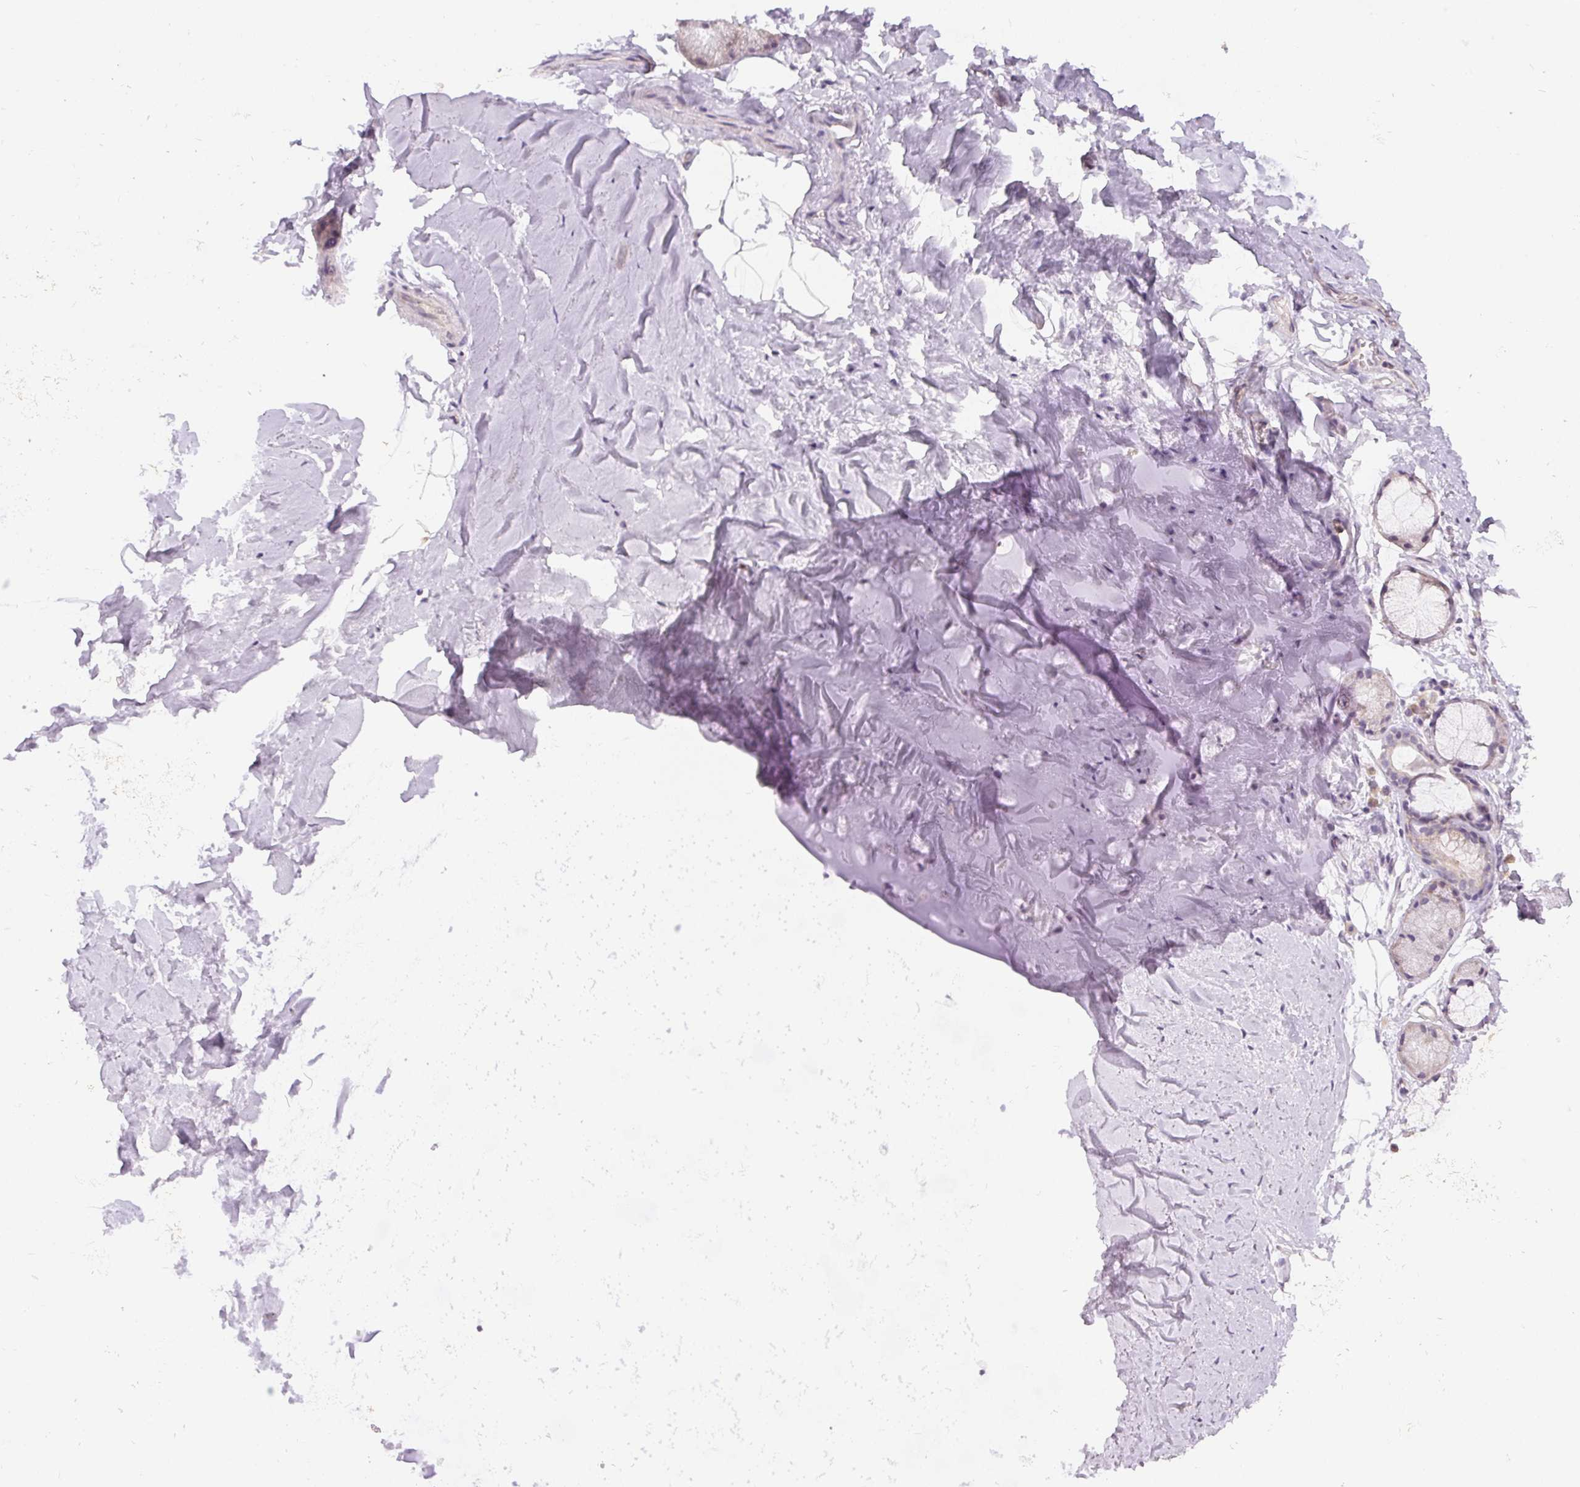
{"staining": {"intensity": "negative", "quantity": "none", "location": "none"}, "tissue": "adipose tissue", "cell_type": "Adipocytes", "image_type": "normal", "snomed": [{"axis": "morphology", "description": "Normal tissue, NOS"}, {"axis": "topography", "description": "Cartilage tissue"}, {"axis": "topography", "description": "Bronchus"}], "caption": "The micrograph displays no significant staining in adipocytes of adipose tissue. (DAB immunohistochemistry with hematoxylin counter stain).", "gene": "SPACA9", "patient": {"sex": "female", "age": 79}}